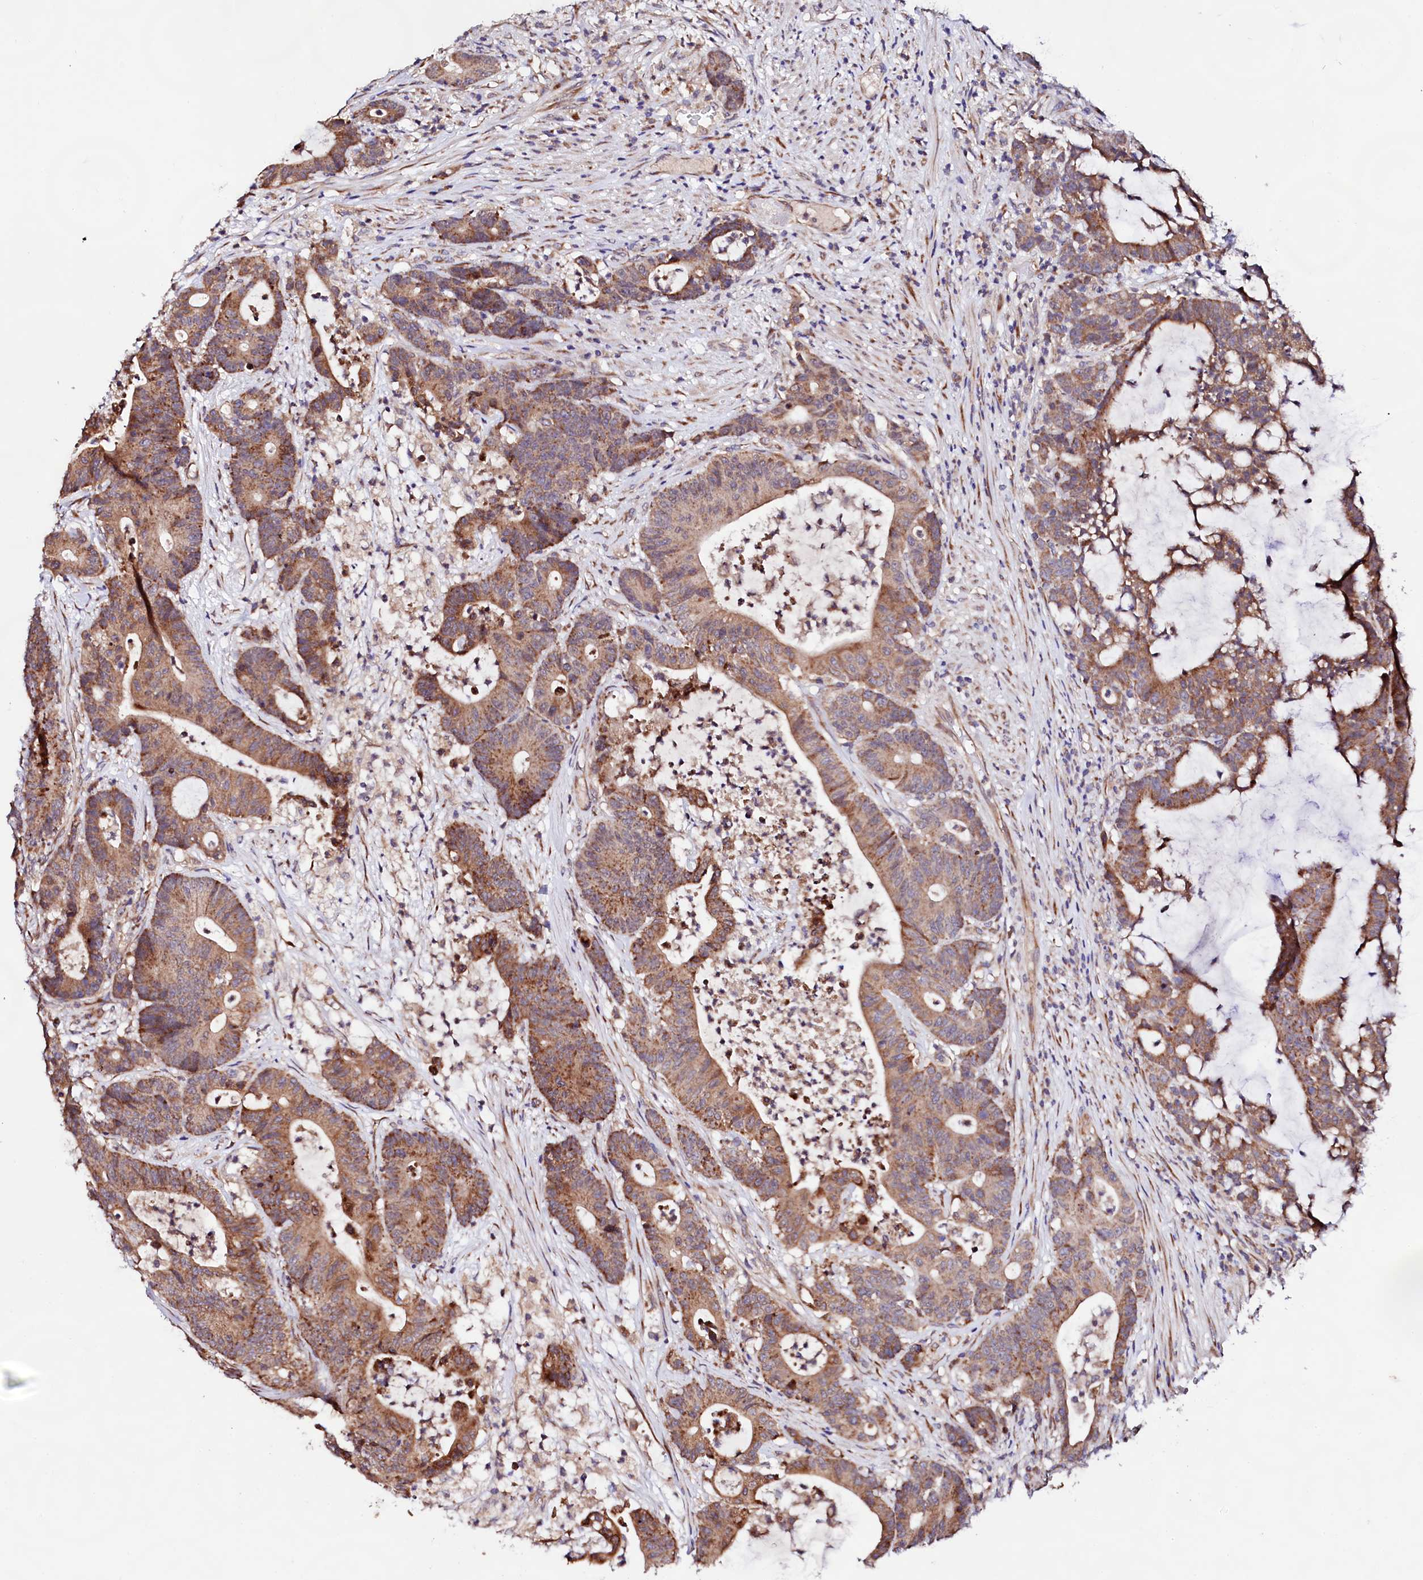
{"staining": {"intensity": "moderate", "quantity": ">75%", "location": "cytoplasmic/membranous"}, "tissue": "colorectal cancer", "cell_type": "Tumor cells", "image_type": "cancer", "snomed": [{"axis": "morphology", "description": "Adenocarcinoma, NOS"}, {"axis": "topography", "description": "Colon"}], "caption": "Adenocarcinoma (colorectal) stained for a protein demonstrates moderate cytoplasmic/membranous positivity in tumor cells. The staining was performed using DAB, with brown indicating positive protein expression. Nuclei are stained blue with hematoxylin.", "gene": "UBE3C", "patient": {"sex": "female", "age": 84}}